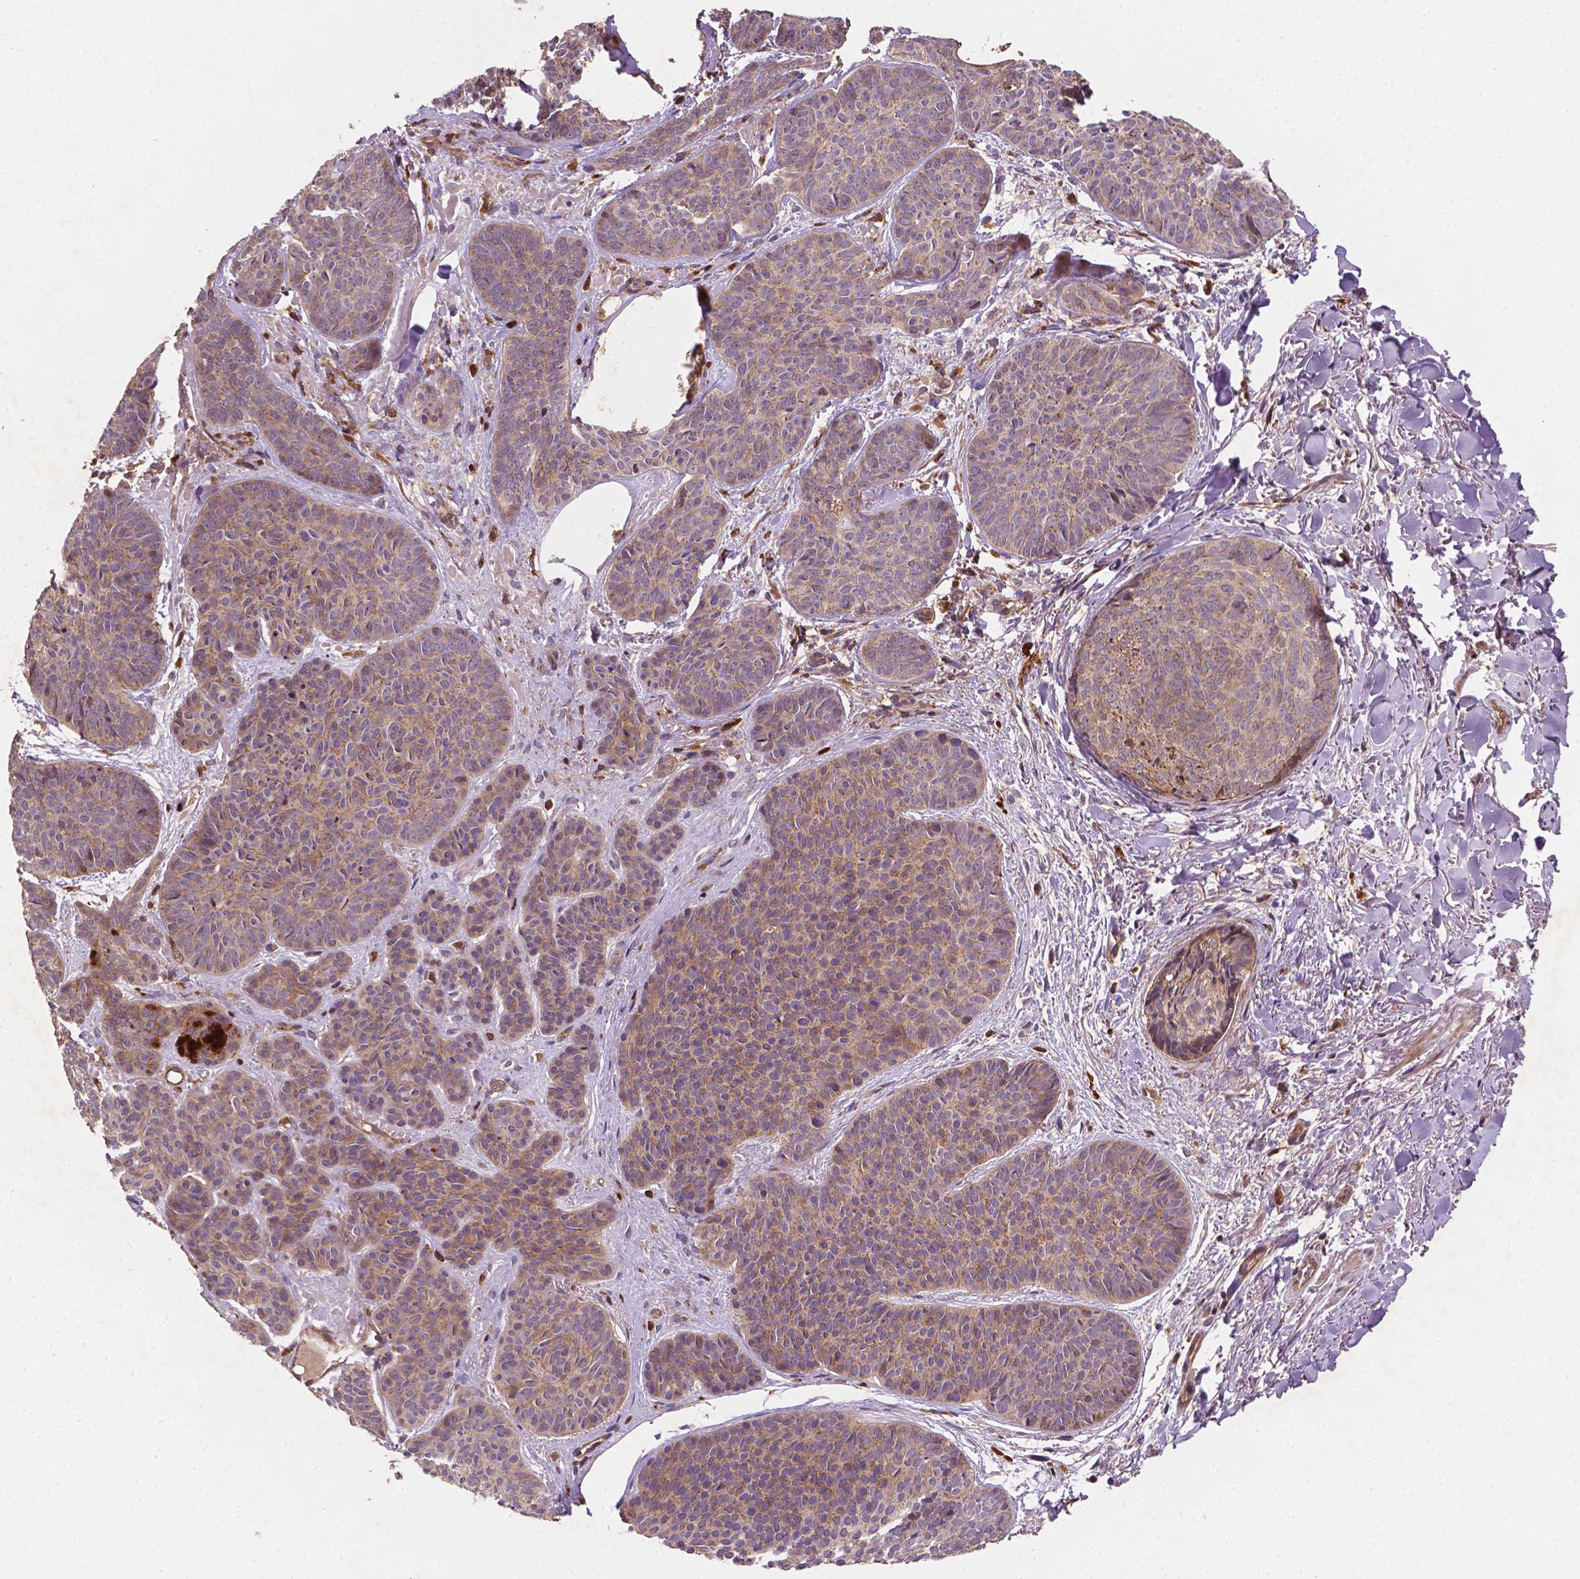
{"staining": {"intensity": "weak", "quantity": ">75%", "location": "cytoplasmic/membranous"}, "tissue": "skin cancer", "cell_type": "Tumor cells", "image_type": "cancer", "snomed": [{"axis": "morphology", "description": "Basal cell carcinoma"}, {"axis": "topography", "description": "Skin"}], "caption": "Skin cancer (basal cell carcinoma) was stained to show a protein in brown. There is low levels of weak cytoplasmic/membranous staining in about >75% of tumor cells.", "gene": "ZMYND19", "patient": {"sex": "female", "age": 82}}